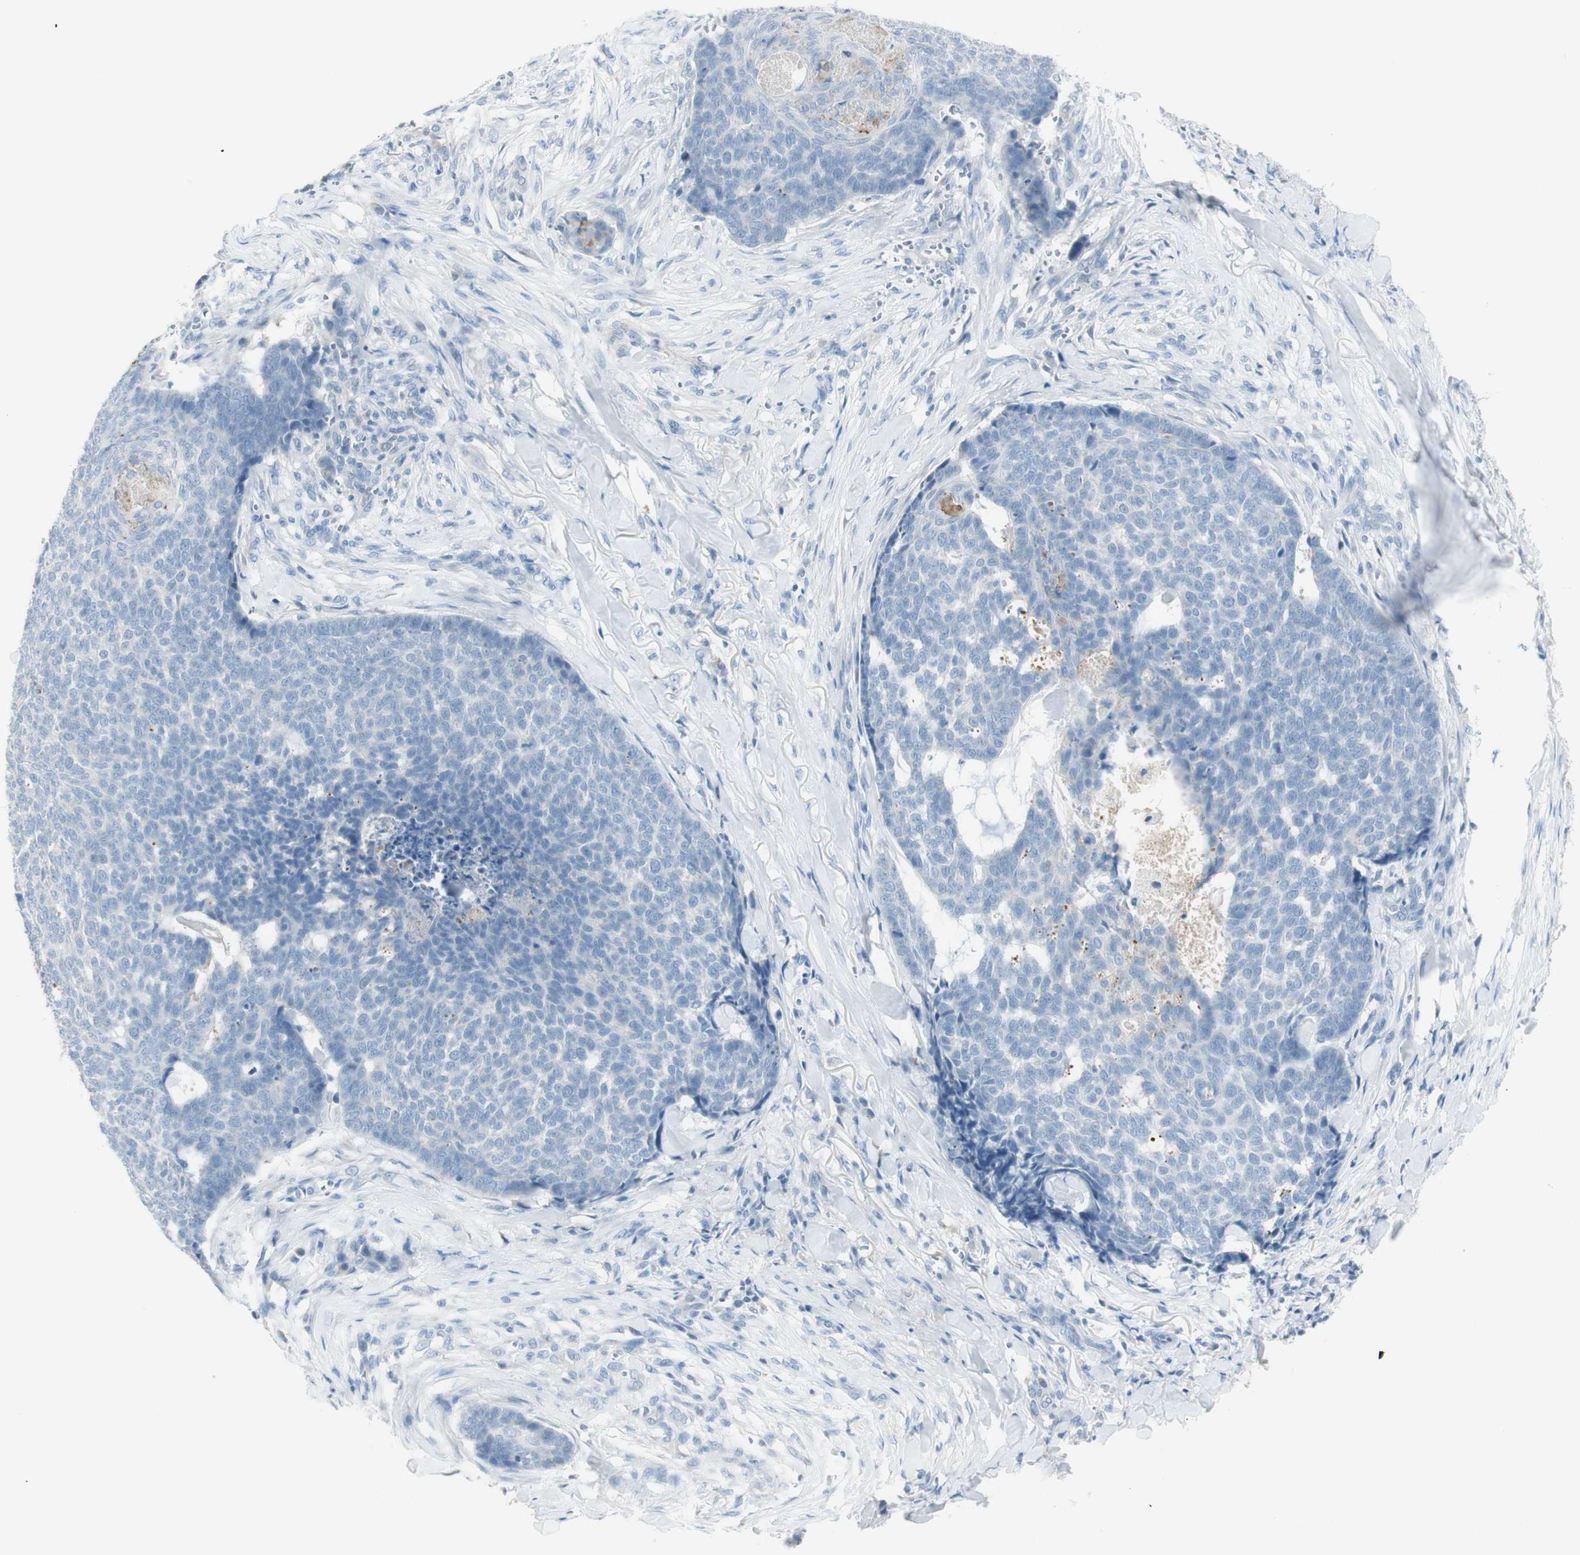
{"staining": {"intensity": "negative", "quantity": "none", "location": "none"}, "tissue": "skin cancer", "cell_type": "Tumor cells", "image_type": "cancer", "snomed": [{"axis": "morphology", "description": "Basal cell carcinoma"}, {"axis": "topography", "description": "Skin"}], "caption": "The immunohistochemistry image has no significant positivity in tumor cells of skin cancer tissue. (Stains: DAB immunohistochemistry with hematoxylin counter stain, Microscopy: brightfield microscopy at high magnification).", "gene": "ART3", "patient": {"sex": "male", "age": 84}}